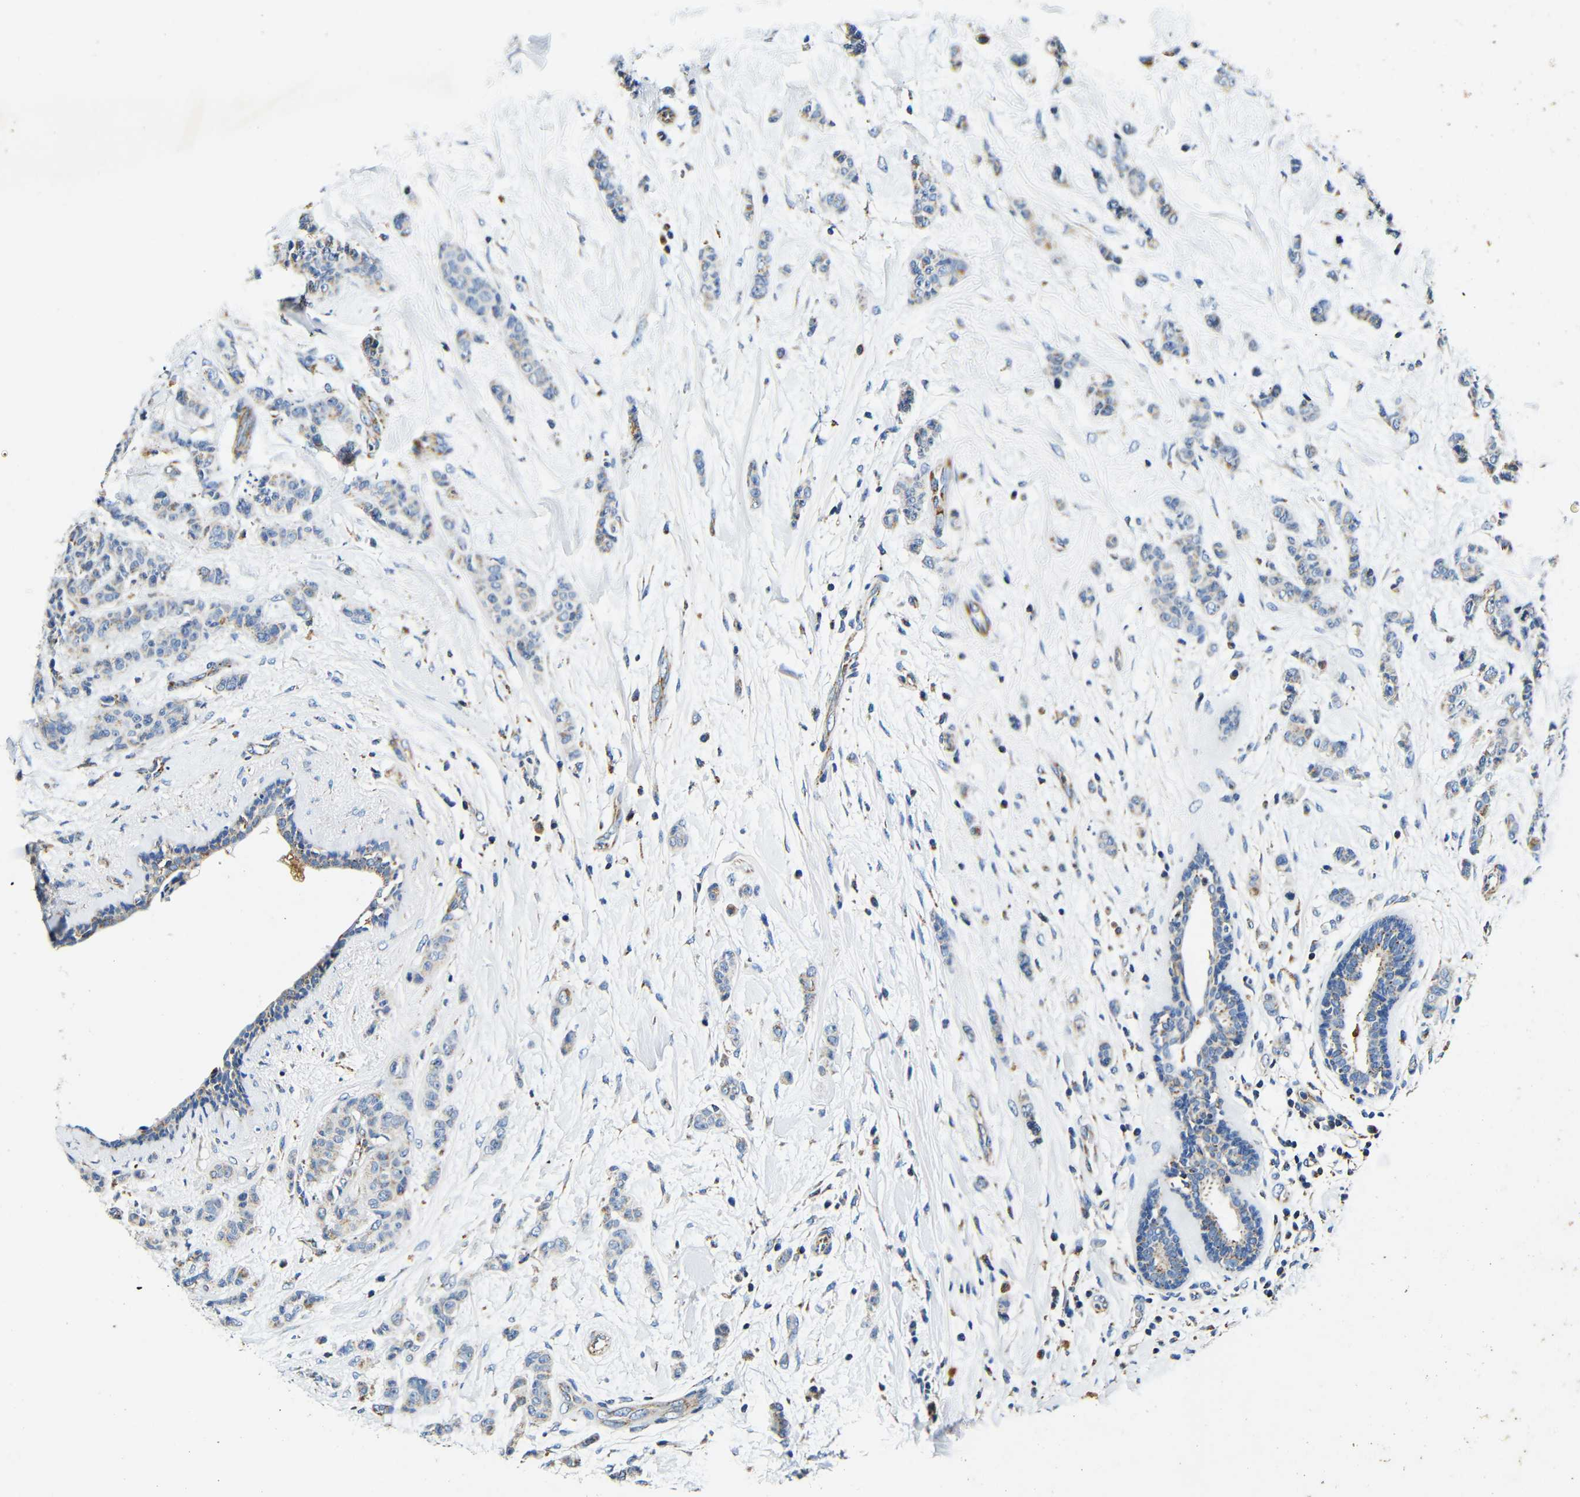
{"staining": {"intensity": "moderate", "quantity": "<25%", "location": "cytoplasmic/membranous"}, "tissue": "breast cancer", "cell_type": "Tumor cells", "image_type": "cancer", "snomed": [{"axis": "morphology", "description": "Duct carcinoma"}, {"axis": "topography", "description": "Breast"}], "caption": "A low amount of moderate cytoplasmic/membranous expression is seen in approximately <25% of tumor cells in breast cancer tissue.", "gene": "GALNT18", "patient": {"sex": "female", "age": 50}}